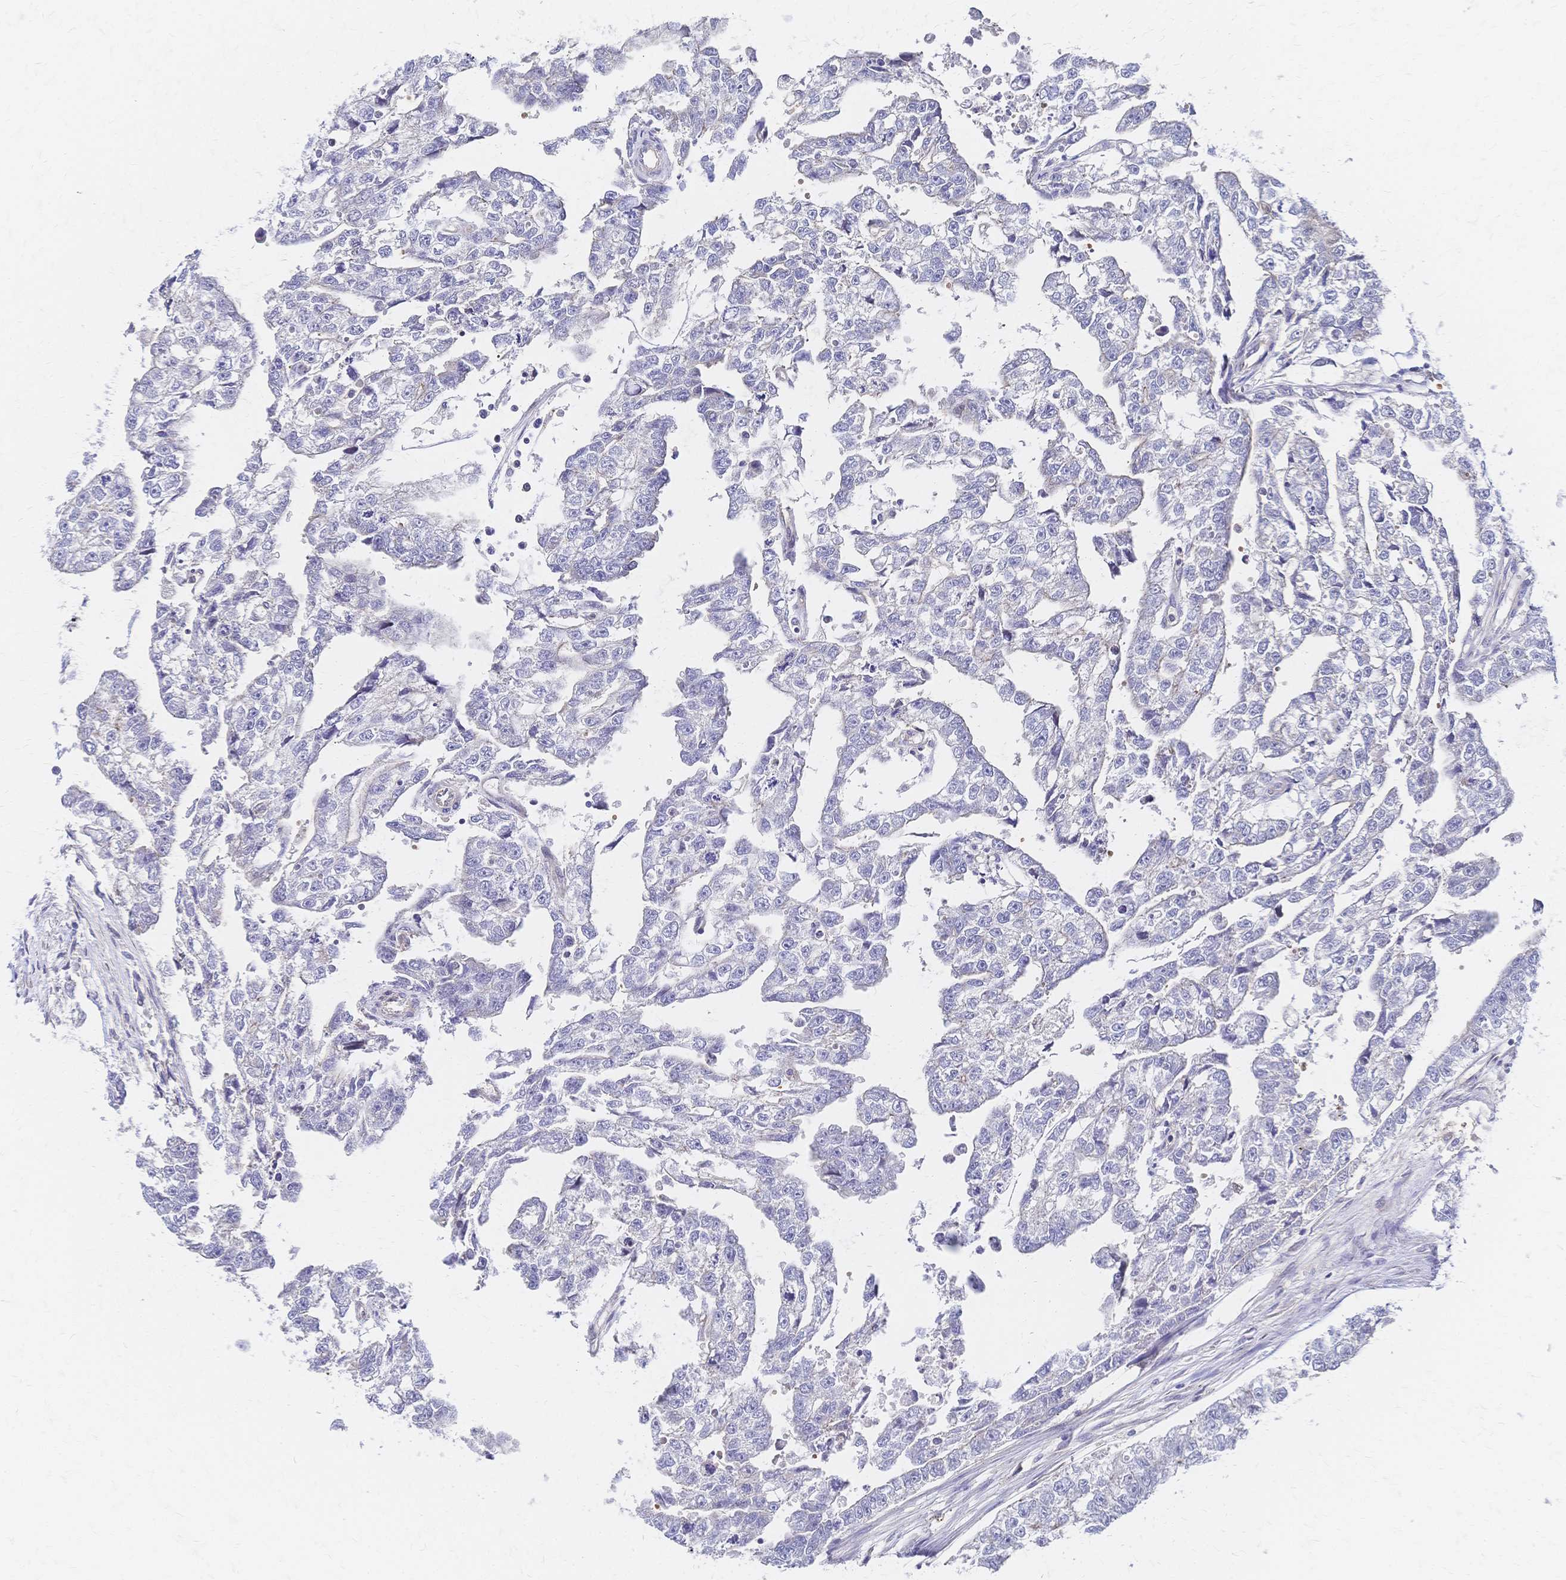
{"staining": {"intensity": "negative", "quantity": "none", "location": "none"}, "tissue": "testis cancer", "cell_type": "Tumor cells", "image_type": "cancer", "snomed": [{"axis": "morphology", "description": "Carcinoma, Embryonal, NOS"}, {"axis": "morphology", "description": "Teratoma, malignant, NOS"}, {"axis": "topography", "description": "Testis"}], "caption": "An image of malignant teratoma (testis) stained for a protein displays no brown staining in tumor cells.", "gene": "SLC5A1", "patient": {"sex": "male", "age": 44}}